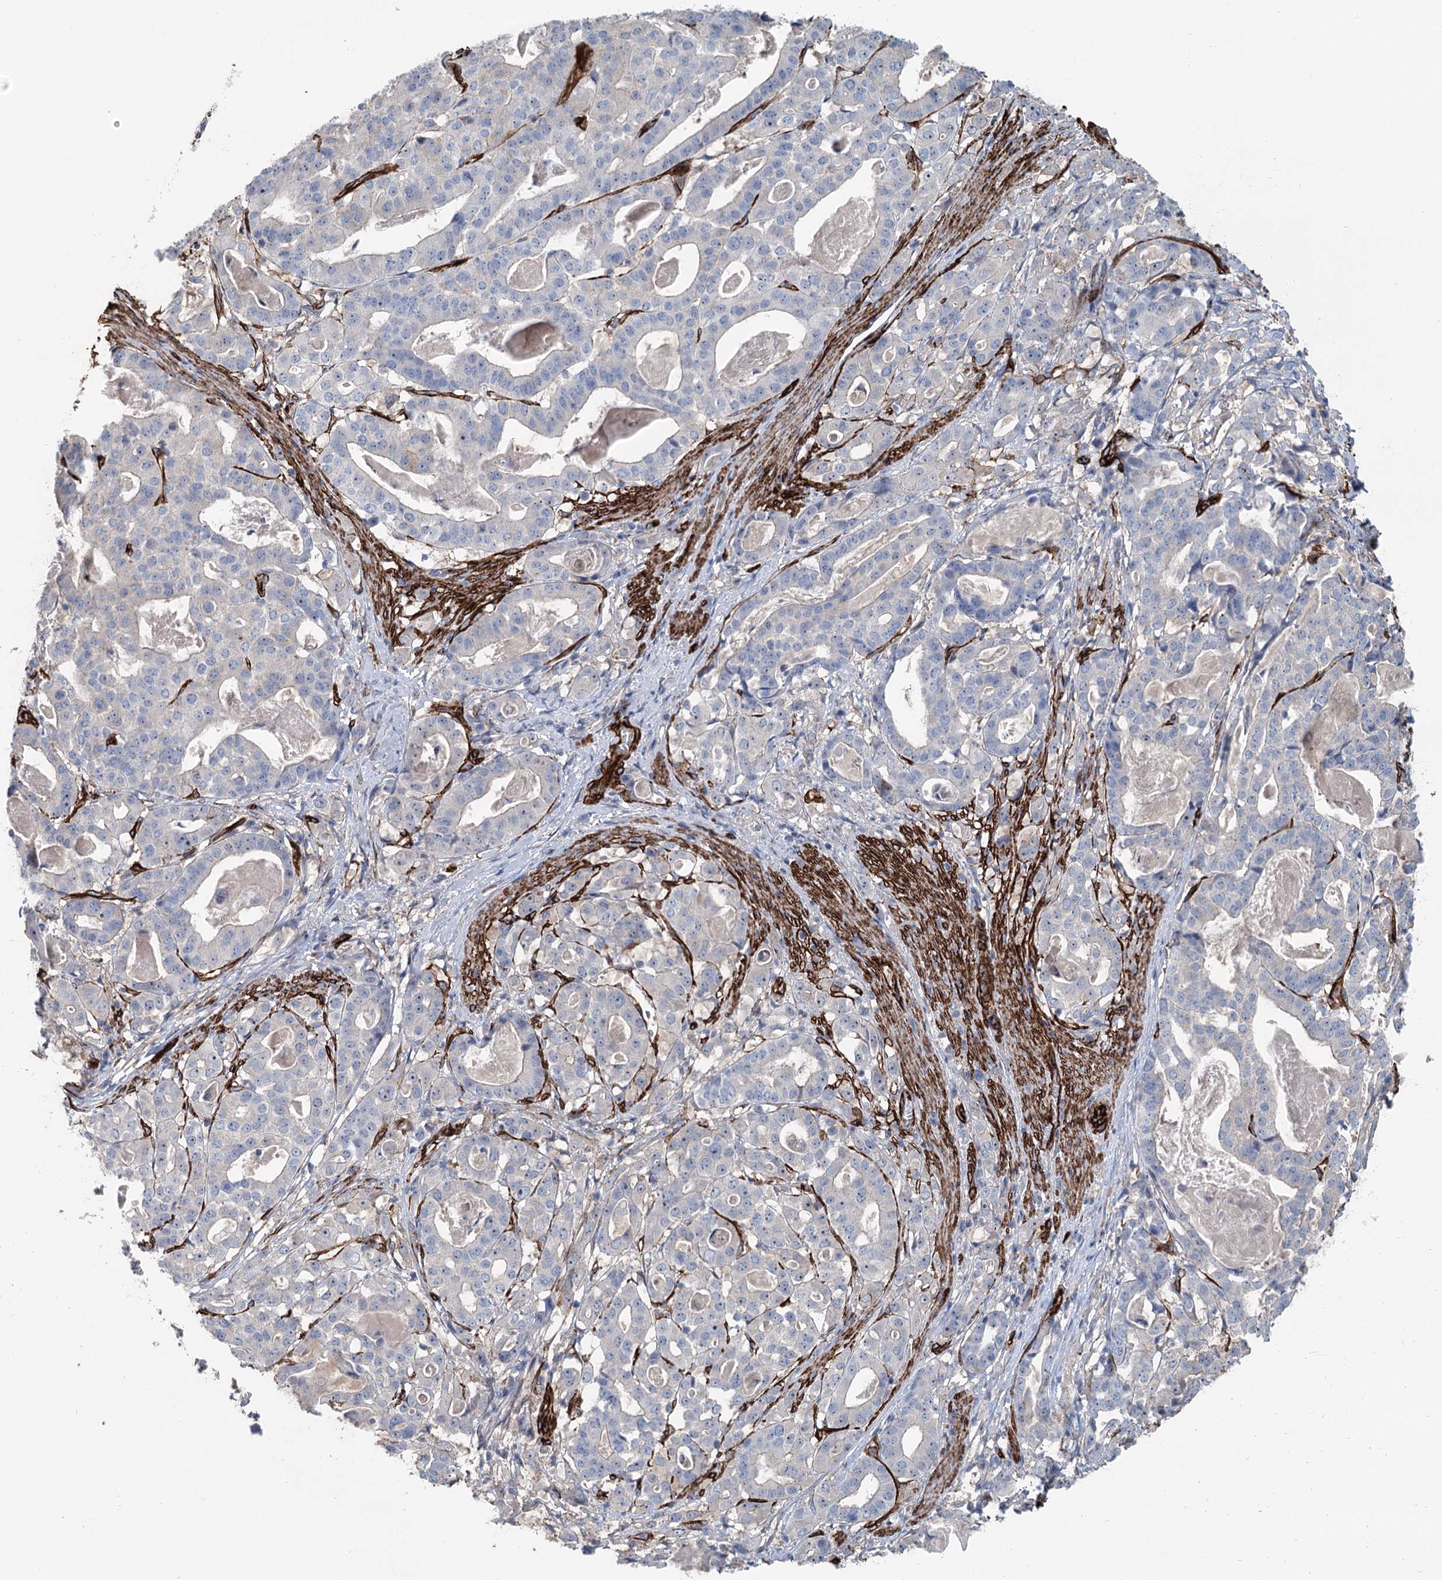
{"staining": {"intensity": "negative", "quantity": "none", "location": "none"}, "tissue": "stomach cancer", "cell_type": "Tumor cells", "image_type": "cancer", "snomed": [{"axis": "morphology", "description": "Adenocarcinoma, NOS"}, {"axis": "topography", "description": "Stomach"}], "caption": "The image reveals no staining of tumor cells in stomach cancer (adenocarcinoma).", "gene": "IQSEC1", "patient": {"sex": "male", "age": 48}}